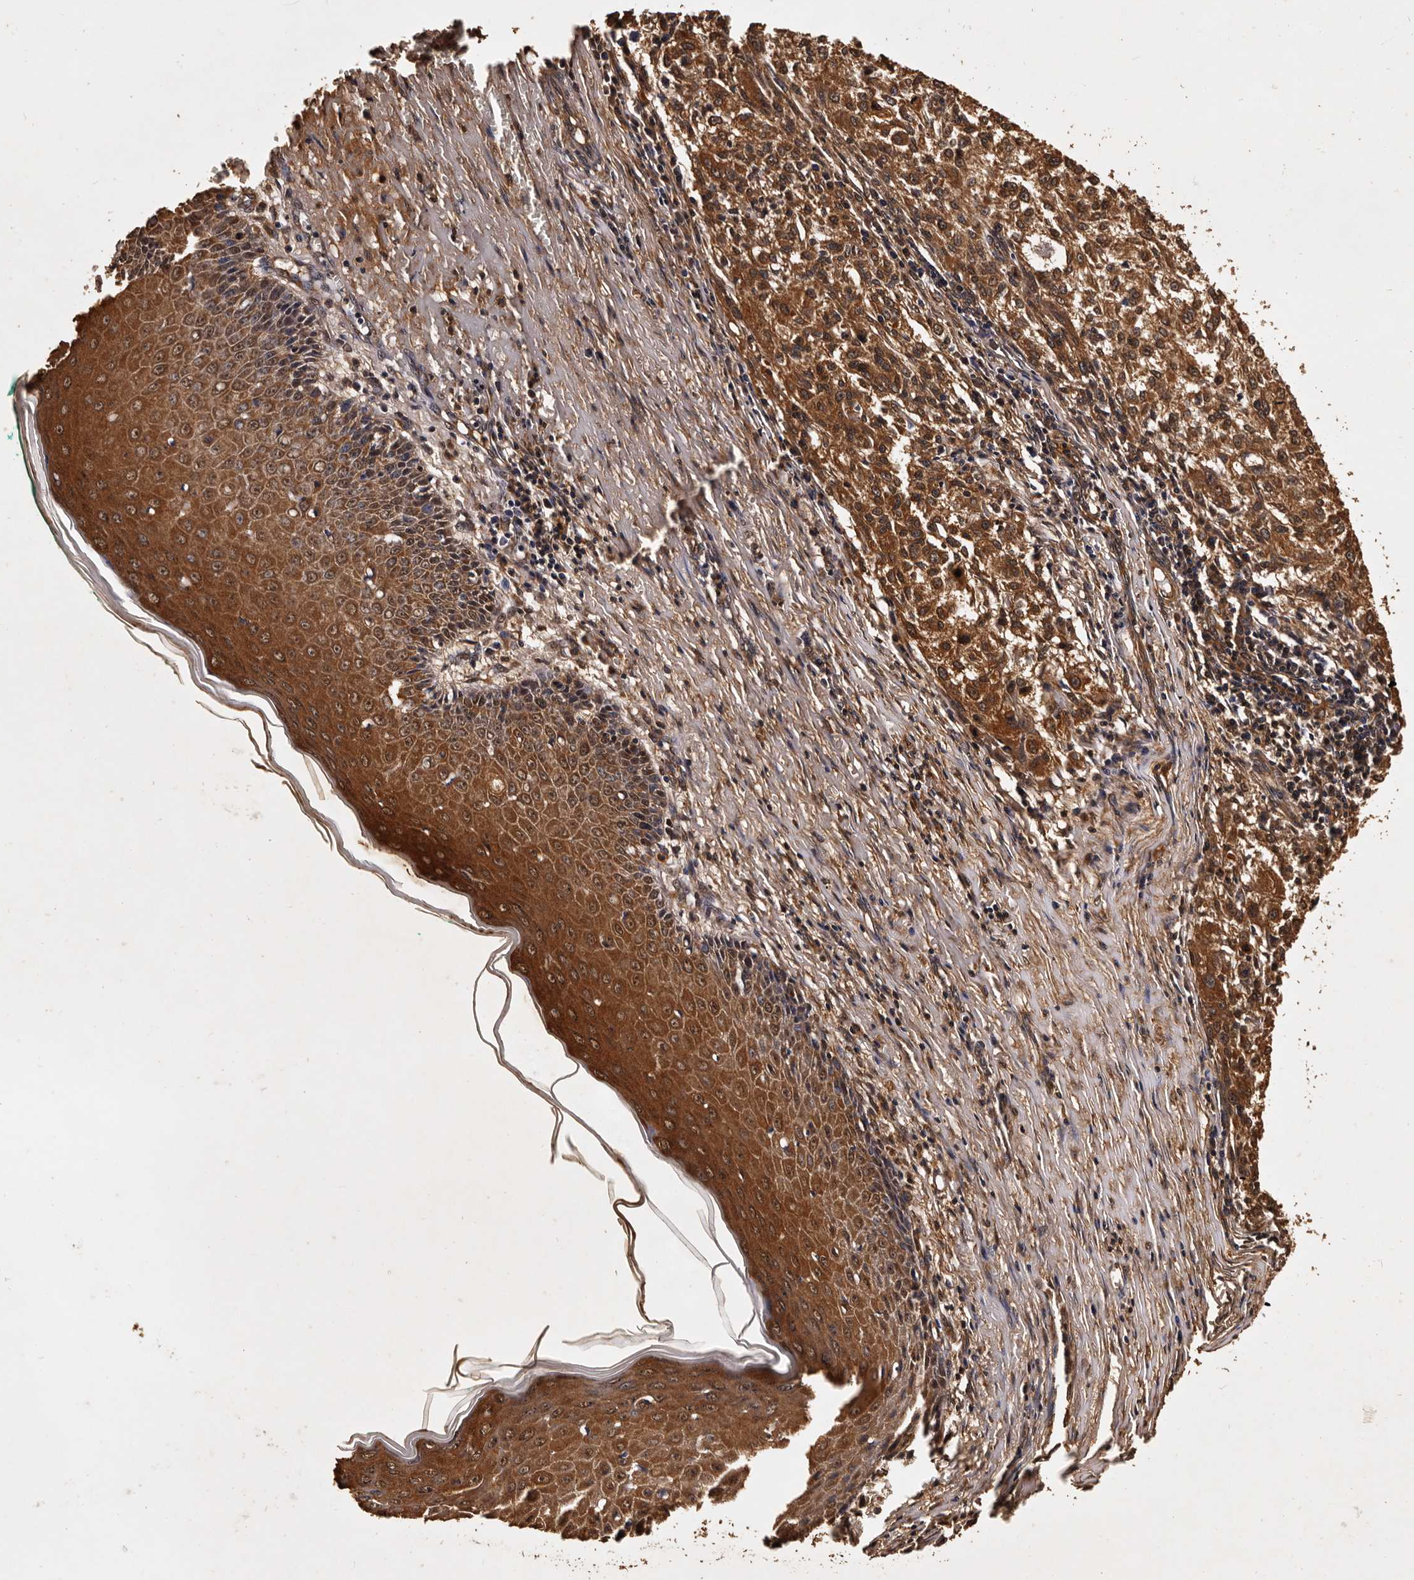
{"staining": {"intensity": "strong", "quantity": ">75%", "location": "cytoplasmic/membranous"}, "tissue": "melanoma", "cell_type": "Tumor cells", "image_type": "cancer", "snomed": [{"axis": "morphology", "description": "Necrosis, NOS"}, {"axis": "morphology", "description": "Malignant melanoma, NOS"}, {"axis": "topography", "description": "Skin"}], "caption": "Immunohistochemistry (IHC) histopathology image of human melanoma stained for a protein (brown), which exhibits high levels of strong cytoplasmic/membranous positivity in approximately >75% of tumor cells.", "gene": "PARS2", "patient": {"sex": "female", "age": 87}}